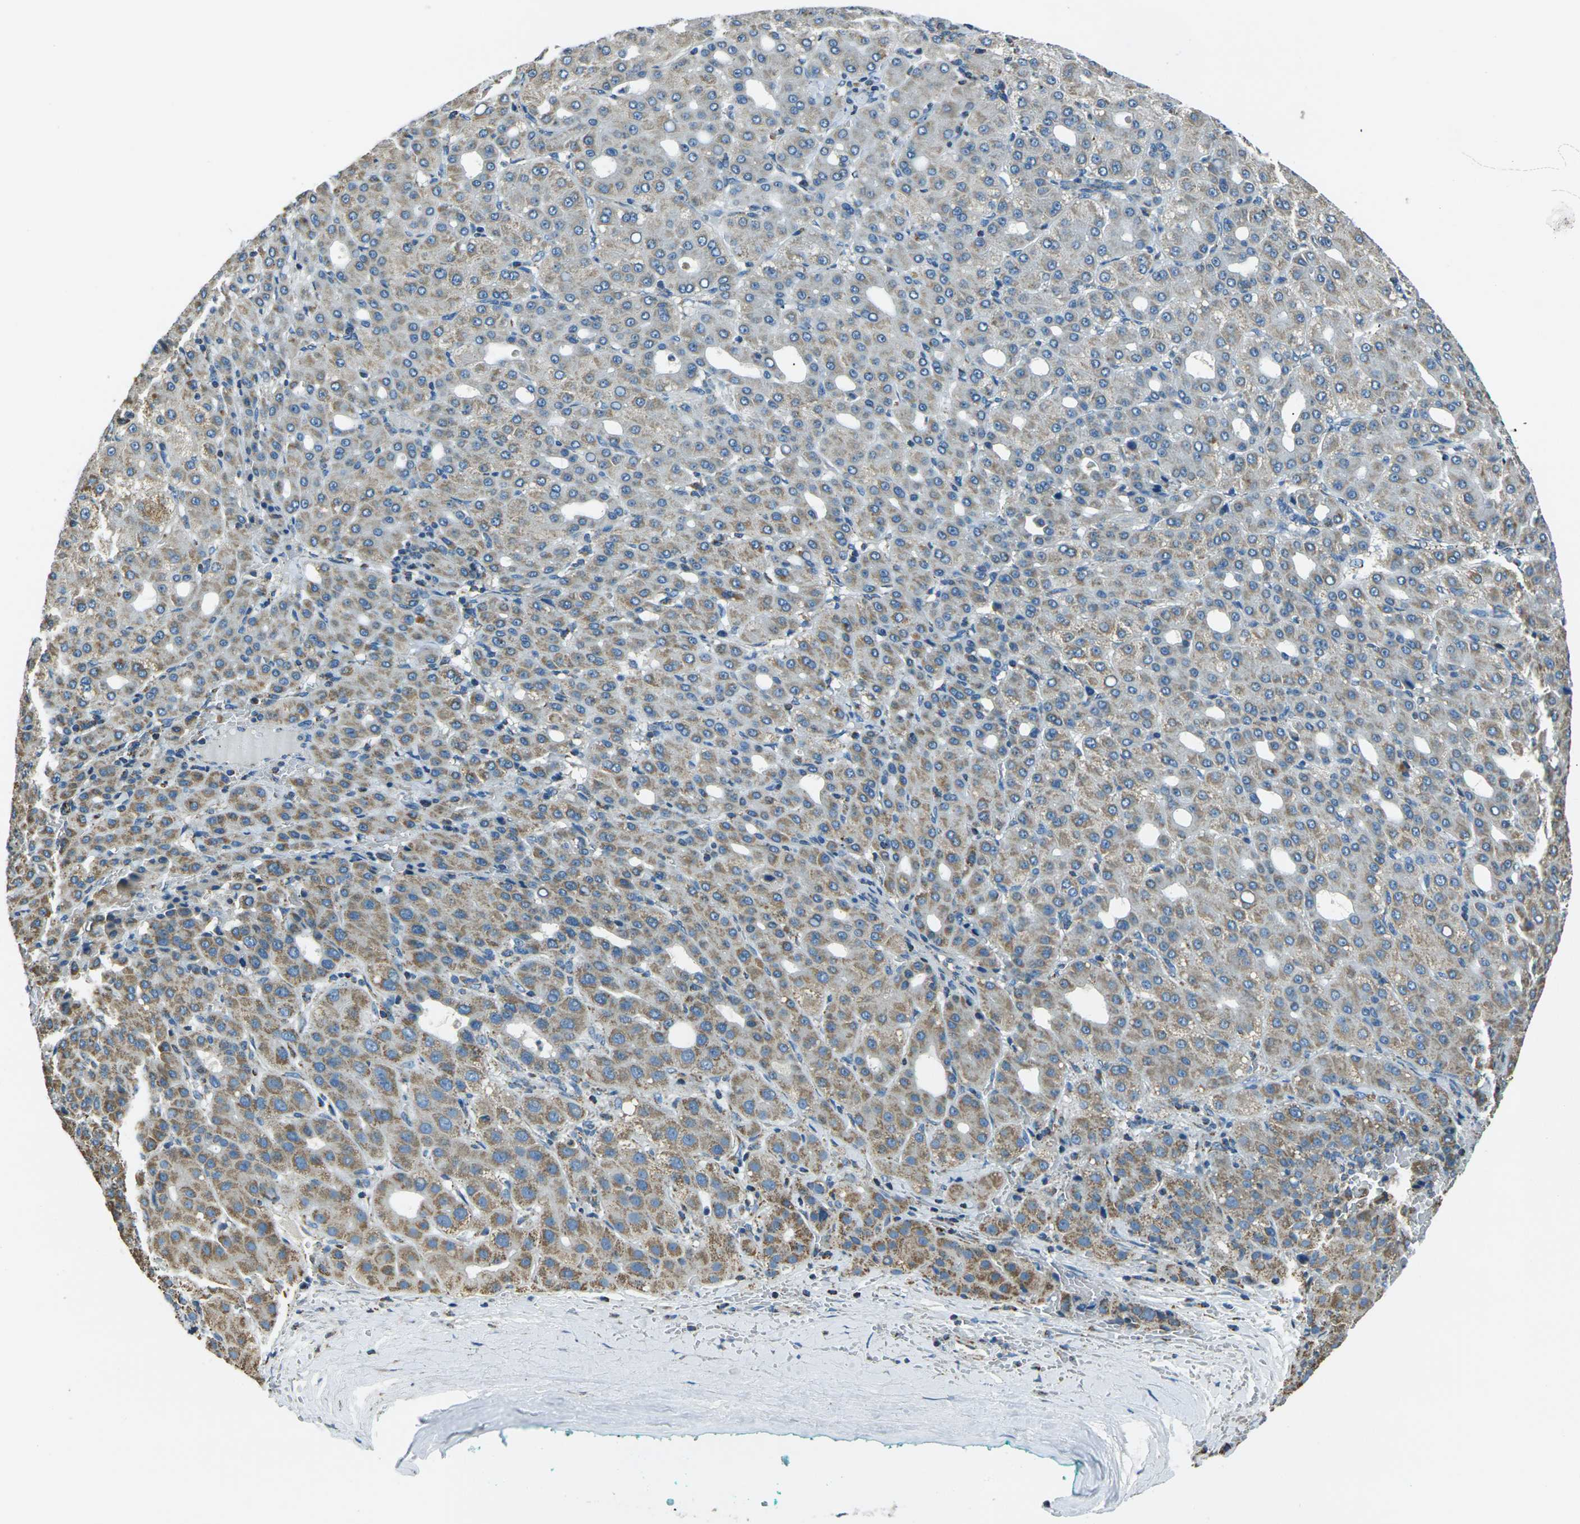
{"staining": {"intensity": "moderate", "quantity": ">75%", "location": "cytoplasmic/membranous"}, "tissue": "liver cancer", "cell_type": "Tumor cells", "image_type": "cancer", "snomed": [{"axis": "morphology", "description": "Carcinoma, Hepatocellular, NOS"}, {"axis": "topography", "description": "Liver"}], "caption": "Immunohistochemical staining of hepatocellular carcinoma (liver) displays medium levels of moderate cytoplasmic/membranous positivity in about >75% of tumor cells.", "gene": "IRF3", "patient": {"sex": "male", "age": 65}}